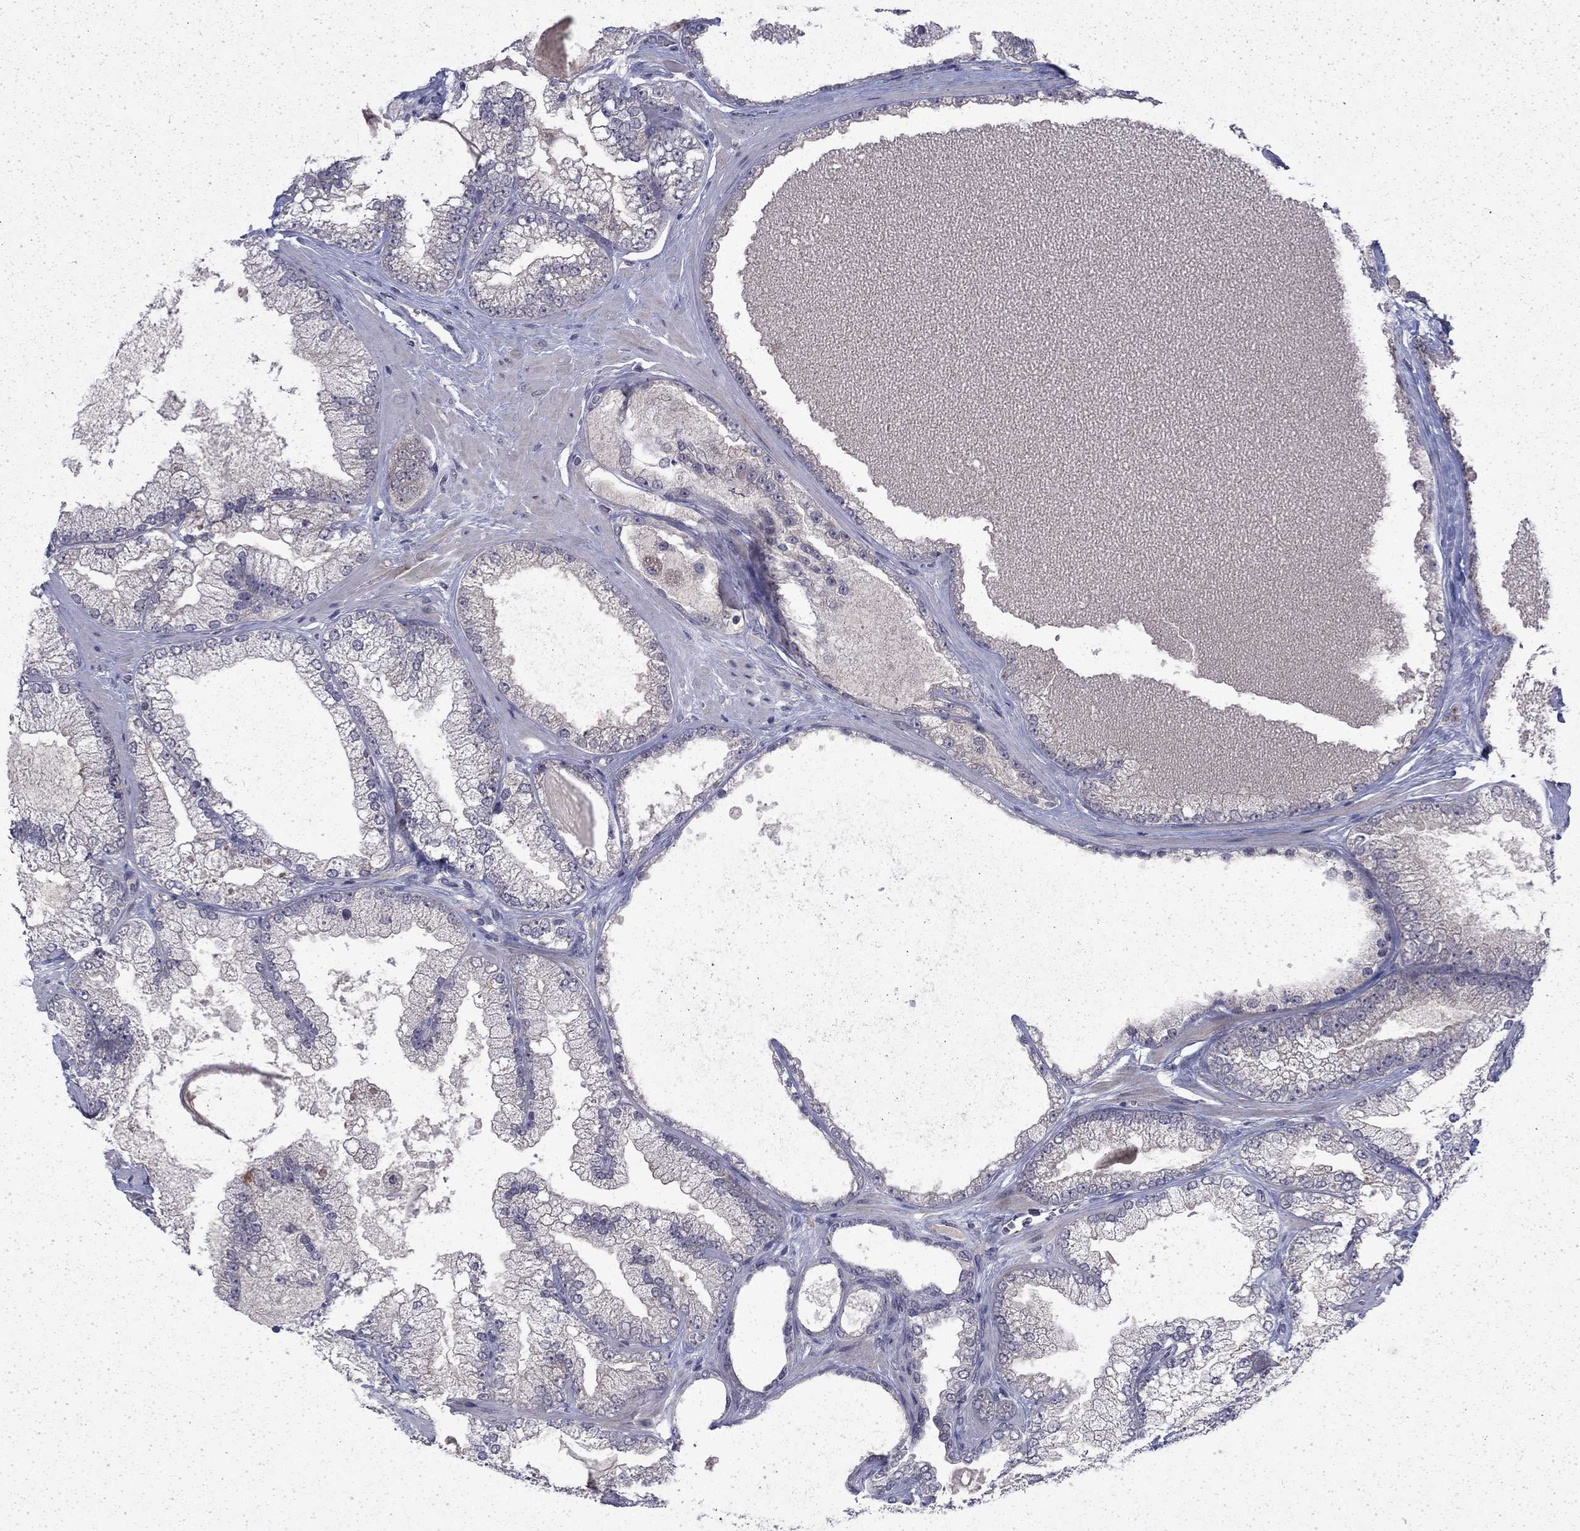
{"staining": {"intensity": "negative", "quantity": "none", "location": "none"}, "tissue": "prostate cancer", "cell_type": "Tumor cells", "image_type": "cancer", "snomed": [{"axis": "morphology", "description": "Adenocarcinoma, Low grade"}, {"axis": "topography", "description": "Prostate"}], "caption": "Immunohistochemistry photomicrograph of neoplastic tissue: adenocarcinoma (low-grade) (prostate) stained with DAB reveals no significant protein staining in tumor cells.", "gene": "CHAT", "patient": {"sex": "male", "age": 57}}